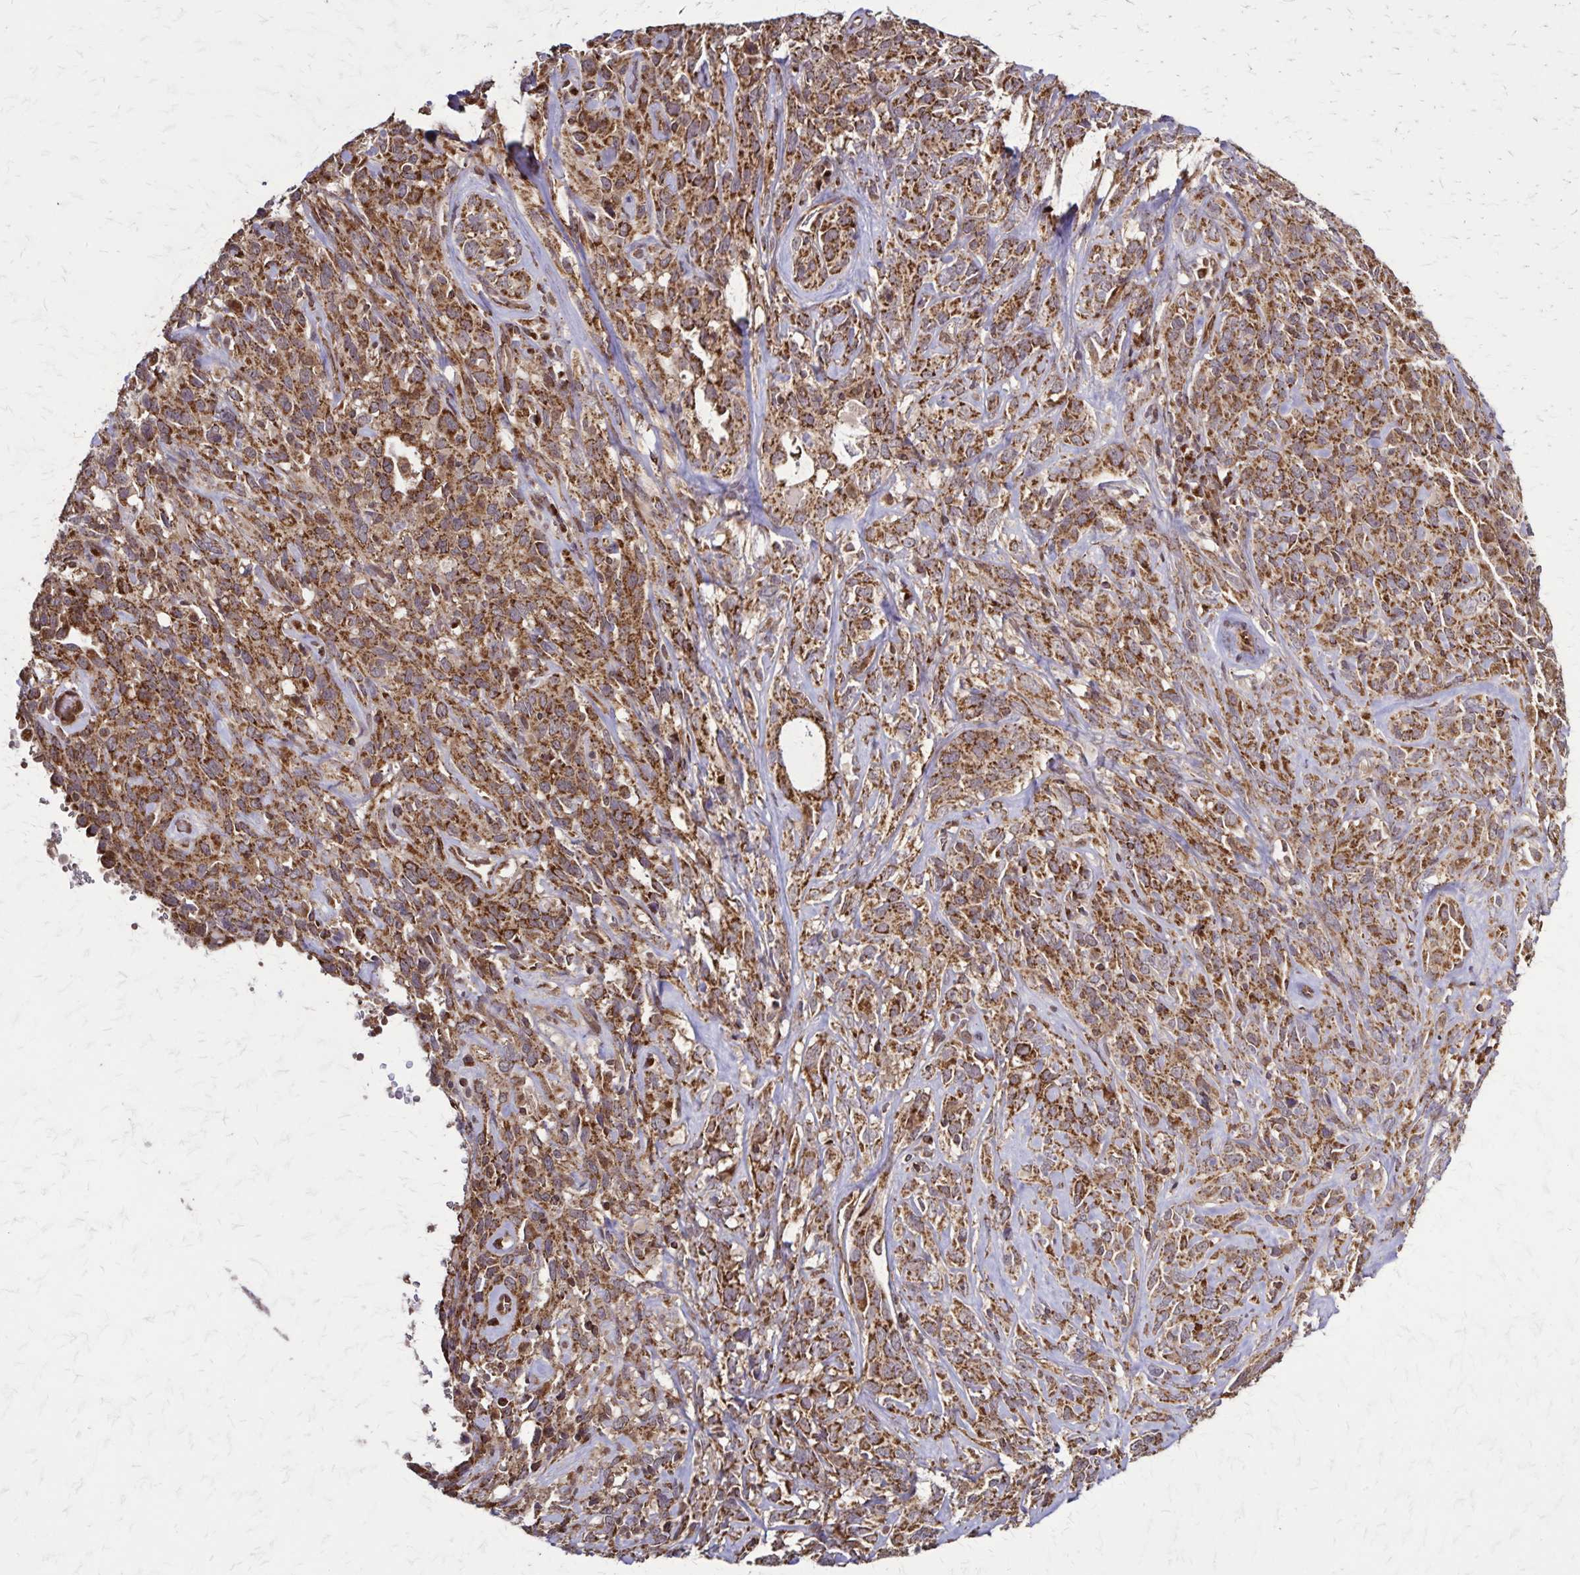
{"staining": {"intensity": "moderate", "quantity": ">75%", "location": "cytoplasmic/membranous"}, "tissue": "cervical cancer", "cell_type": "Tumor cells", "image_type": "cancer", "snomed": [{"axis": "morphology", "description": "Normal tissue, NOS"}, {"axis": "morphology", "description": "Squamous cell carcinoma, NOS"}, {"axis": "topography", "description": "Cervix"}], "caption": "About >75% of tumor cells in cervical squamous cell carcinoma reveal moderate cytoplasmic/membranous protein positivity as visualized by brown immunohistochemical staining.", "gene": "NFS1", "patient": {"sex": "female", "age": 51}}